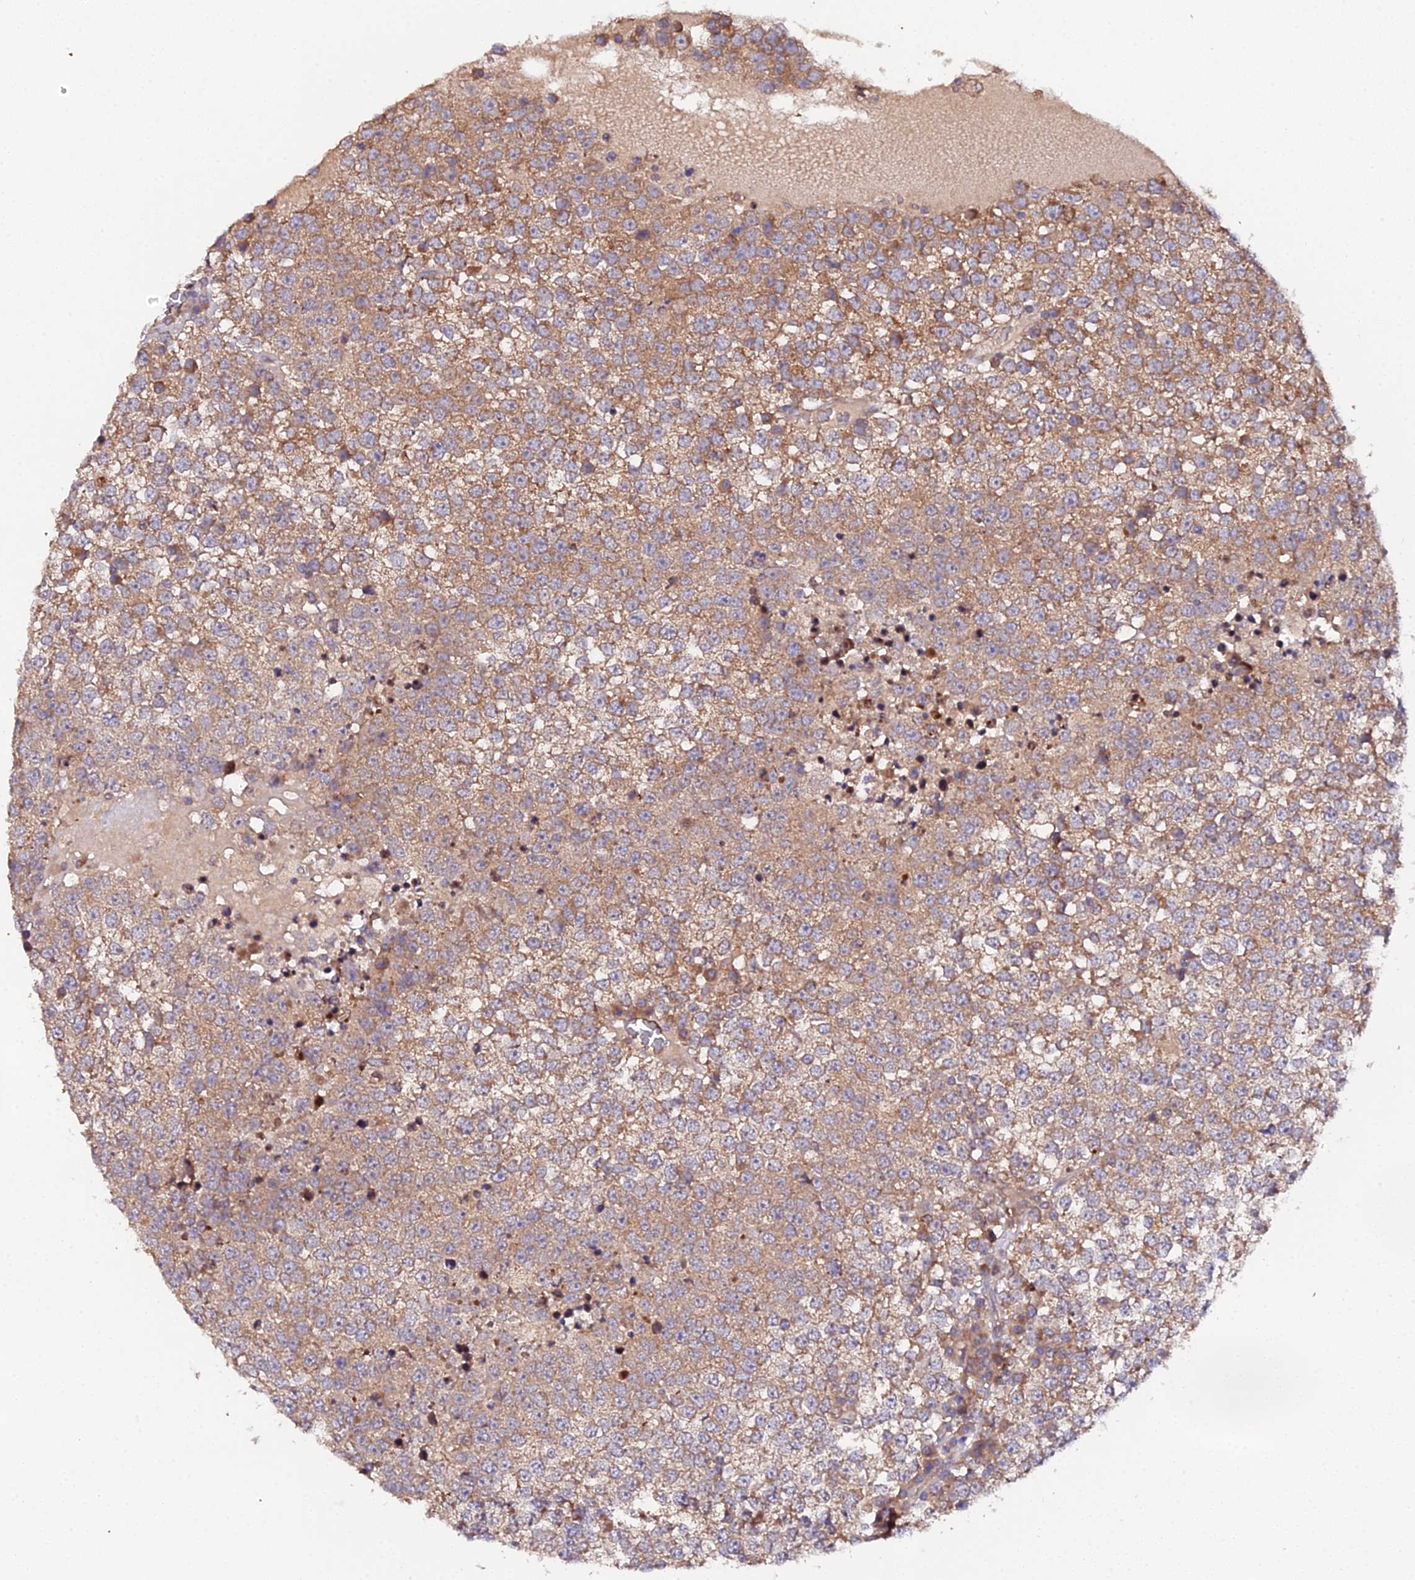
{"staining": {"intensity": "moderate", "quantity": ">75%", "location": "cytoplasmic/membranous"}, "tissue": "testis cancer", "cell_type": "Tumor cells", "image_type": "cancer", "snomed": [{"axis": "morphology", "description": "Seminoma, NOS"}, {"axis": "topography", "description": "Testis"}], "caption": "The micrograph displays staining of testis seminoma, revealing moderate cytoplasmic/membranous protein positivity (brown color) within tumor cells. (Brightfield microscopy of DAB IHC at high magnification).", "gene": "TRIM26", "patient": {"sex": "male", "age": 65}}